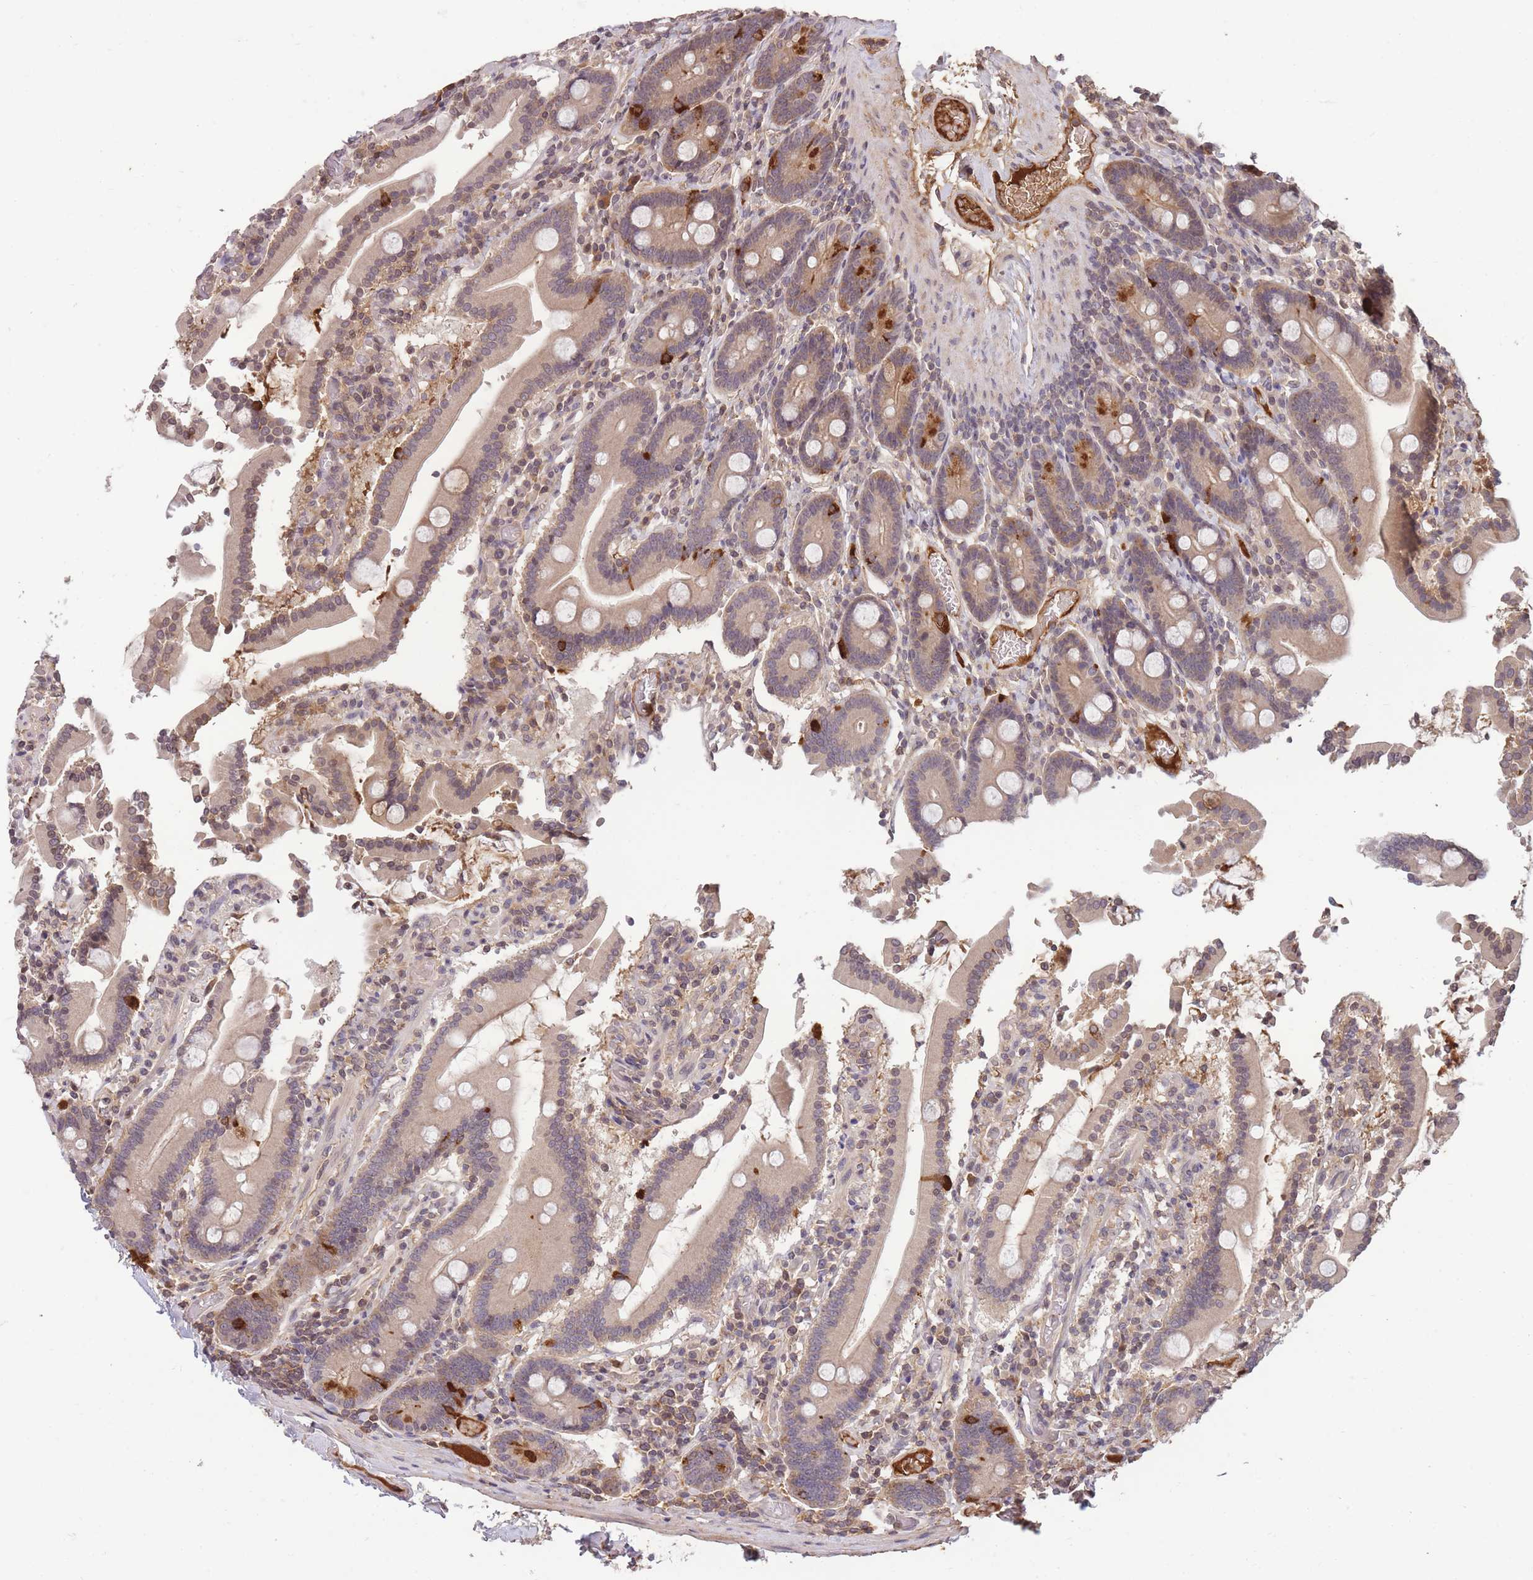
{"staining": {"intensity": "strong", "quantity": "<25%", "location": "cytoplasmic/membranous"}, "tissue": "duodenum", "cell_type": "Glandular cells", "image_type": "normal", "snomed": [{"axis": "morphology", "description": "Normal tissue, NOS"}, {"axis": "topography", "description": "Duodenum"}], "caption": "Immunohistochemistry (IHC) histopathology image of benign duodenum stained for a protein (brown), which exhibits medium levels of strong cytoplasmic/membranous staining in approximately <25% of glandular cells.", "gene": "RALGDS", "patient": {"sex": "male", "age": 55}}